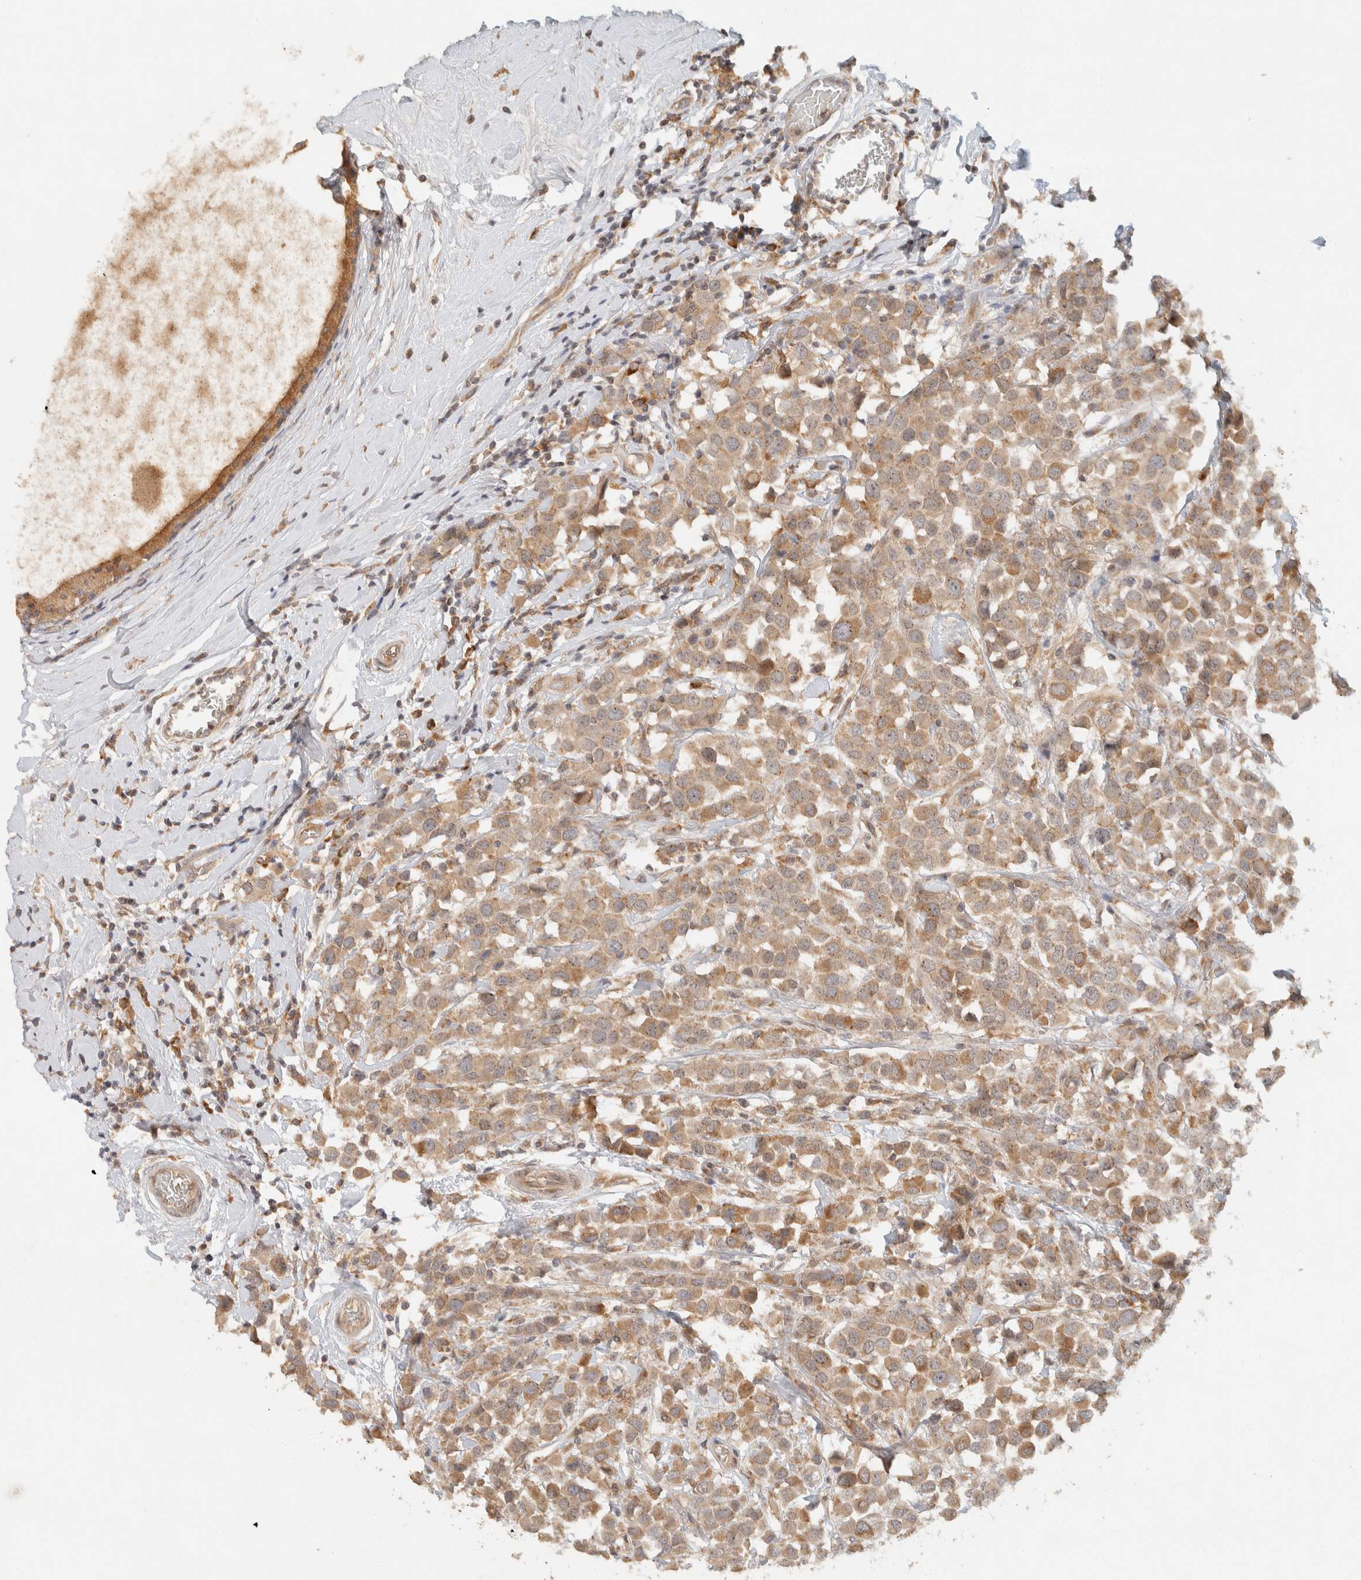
{"staining": {"intensity": "moderate", "quantity": ">75%", "location": "cytoplasmic/membranous"}, "tissue": "breast cancer", "cell_type": "Tumor cells", "image_type": "cancer", "snomed": [{"axis": "morphology", "description": "Duct carcinoma"}, {"axis": "topography", "description": "Breast"}], "caption": "Protein expression analysis of human breast intraductal carcinoma reveals moderate cytoplasmic/membranous expression in about >75% of tumor cells. The protein is stained brown, and the nuclei are stained in blue (DAB IHC with brightfield microscopy, high magnification).", "gene": "TACC1", "patient": {"sex": "female", "age": 61}}